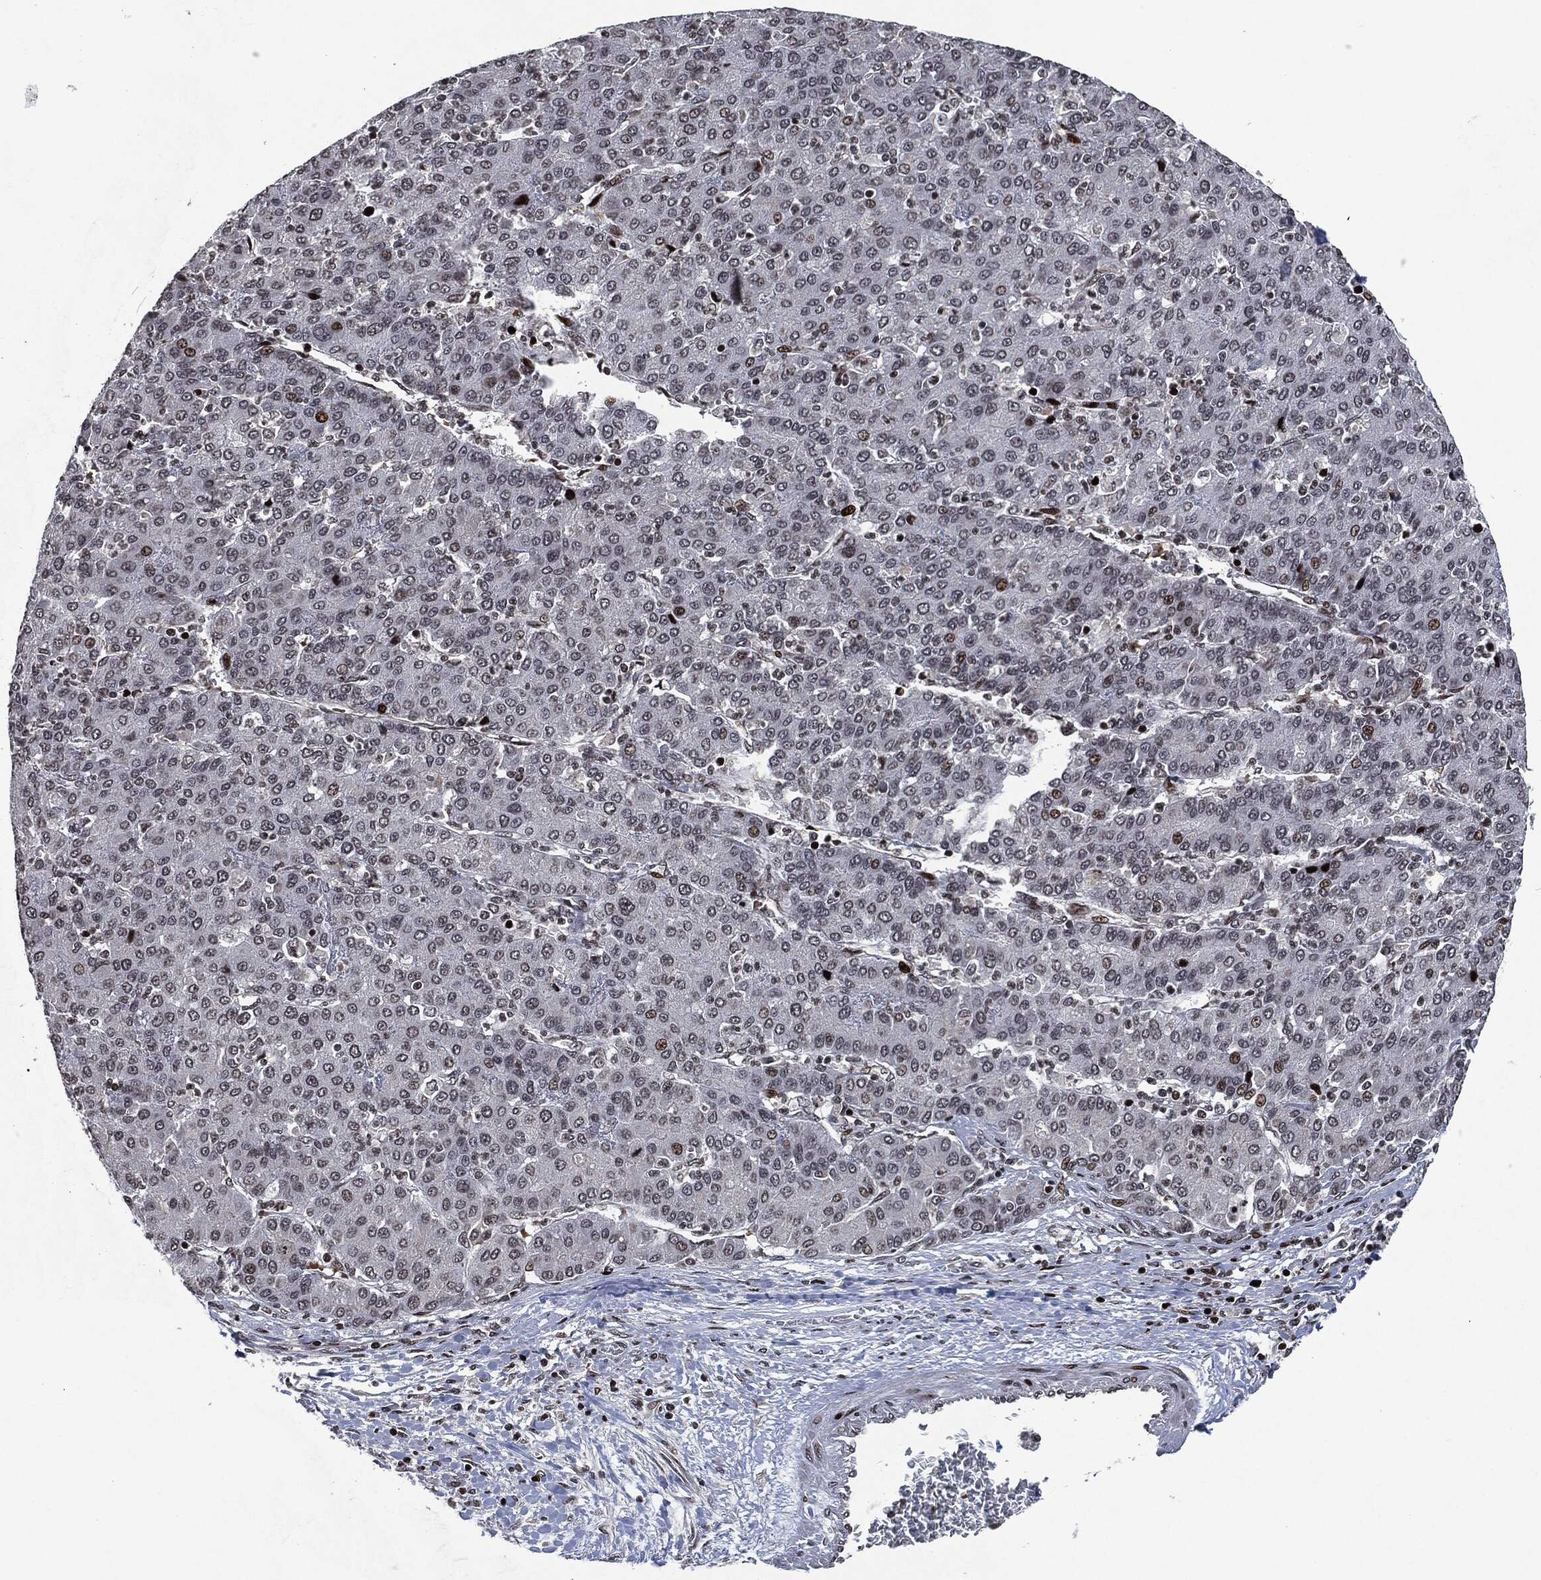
{"staining": {"intensity": "negative", "quantity": "none", "location": "none"}, "tissue": "liver cancer", "cell_type": "Tumor cells", "image_type": "cancer", "snomed": [{"axis": "morphology", "description": "Carcinoma, Hepatocellular, NOS"}, {"axis": "topography", "description": "Liver"}], "caption": "A micrograph of human liver cancer (hepatocellular carcinoma) is negative for staining in tumor cells. (IHC, brightfield microscopy, high magnification).", "gene": "EGFR", "patient": {"sex": "male", "age": 65}}